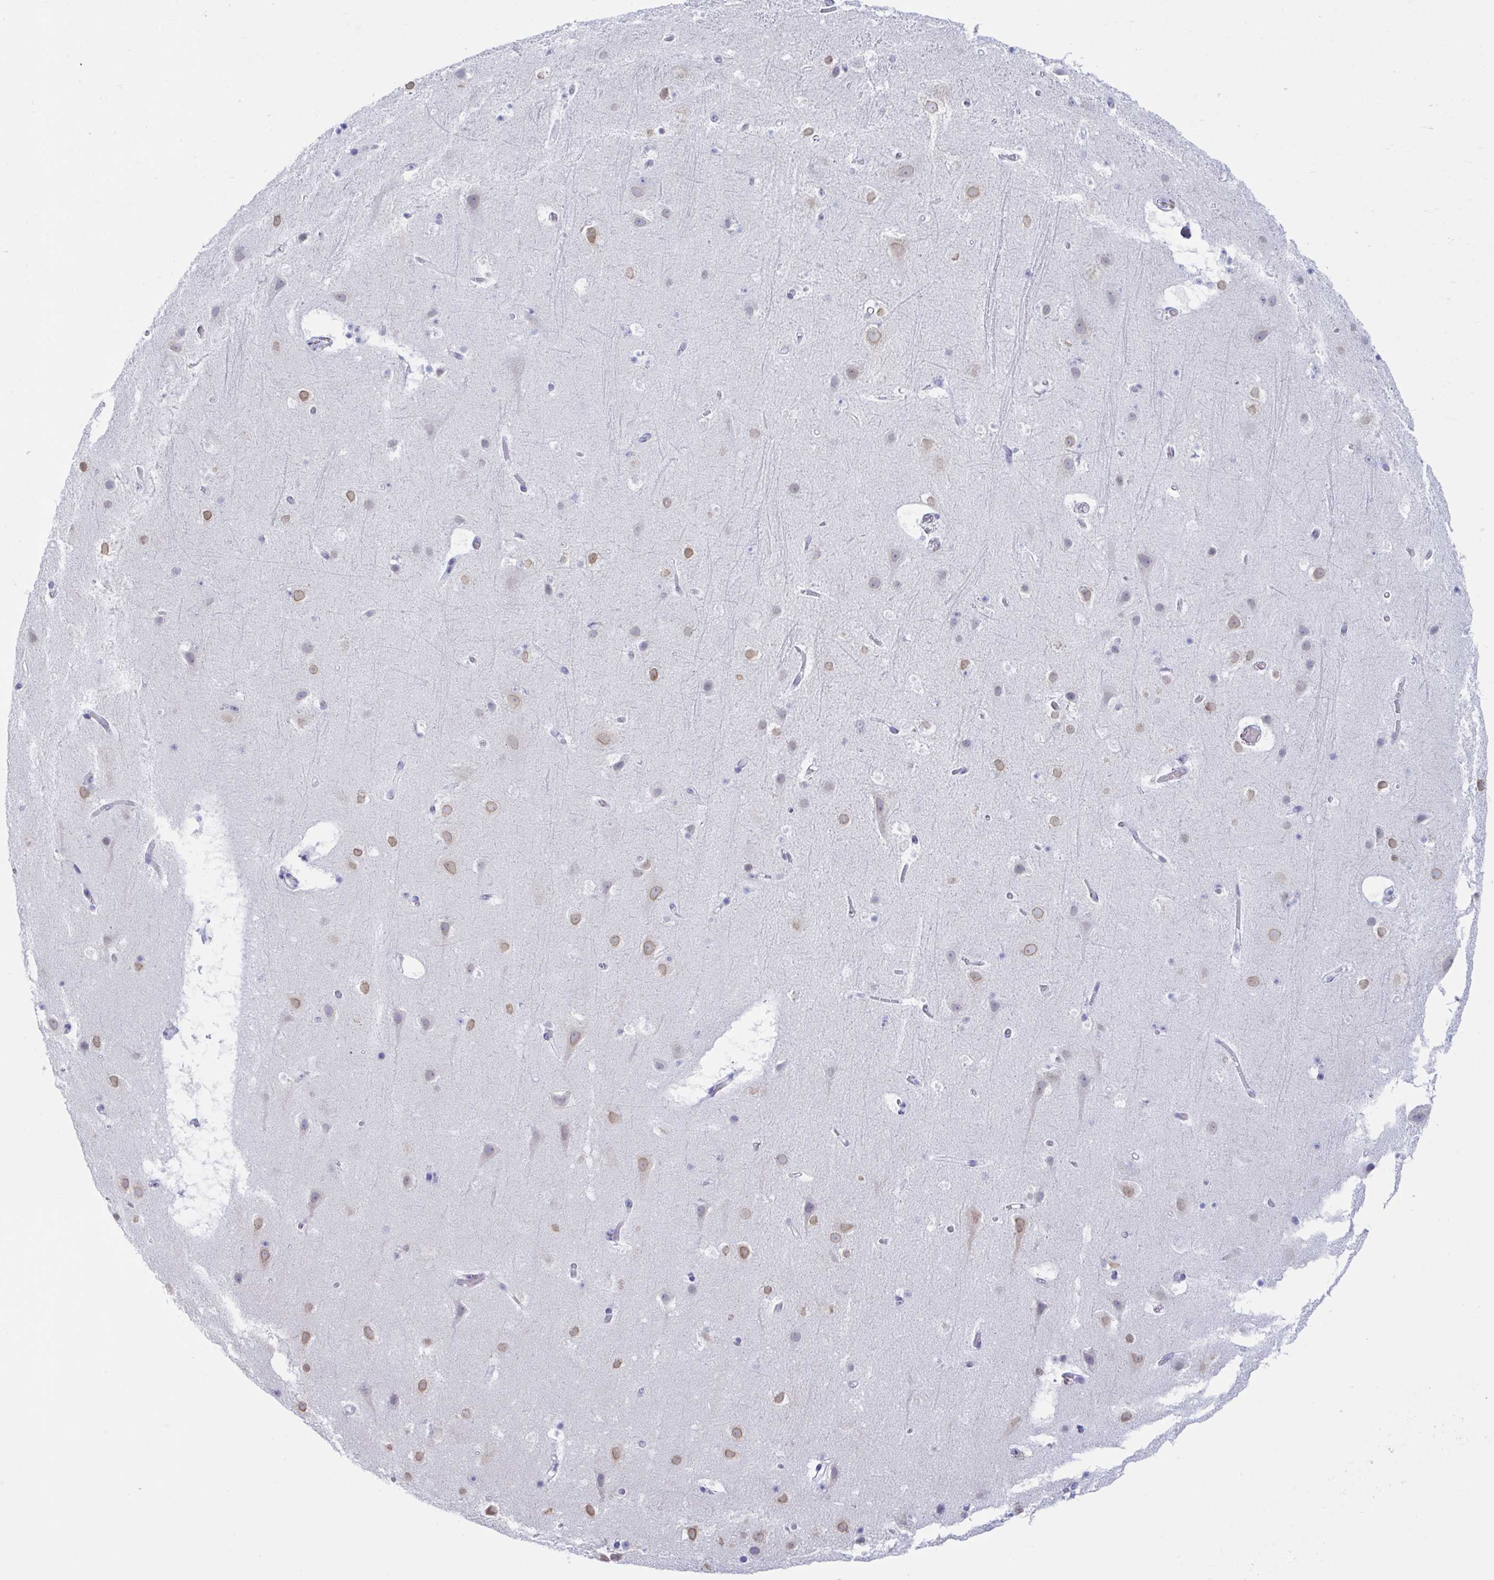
{"staining": {"intensity": "negative", "quantity": "none", "location": "none"}, "tissue": "cerebral cortex", "cell_type": "Endothelial cells", "image_type": "normal", "snomed": [{"axis": "morphology", "description": "Normal tissue, NOS"}, {"axis": "topography", "description": "Cerebral cortex"}], "caption": "This is an IHC micrograph of normal cerebral cortex. There is no expression in endothelial cells.", "gene": "CDX4", "patient": {"sex": "female", "age": 42}}